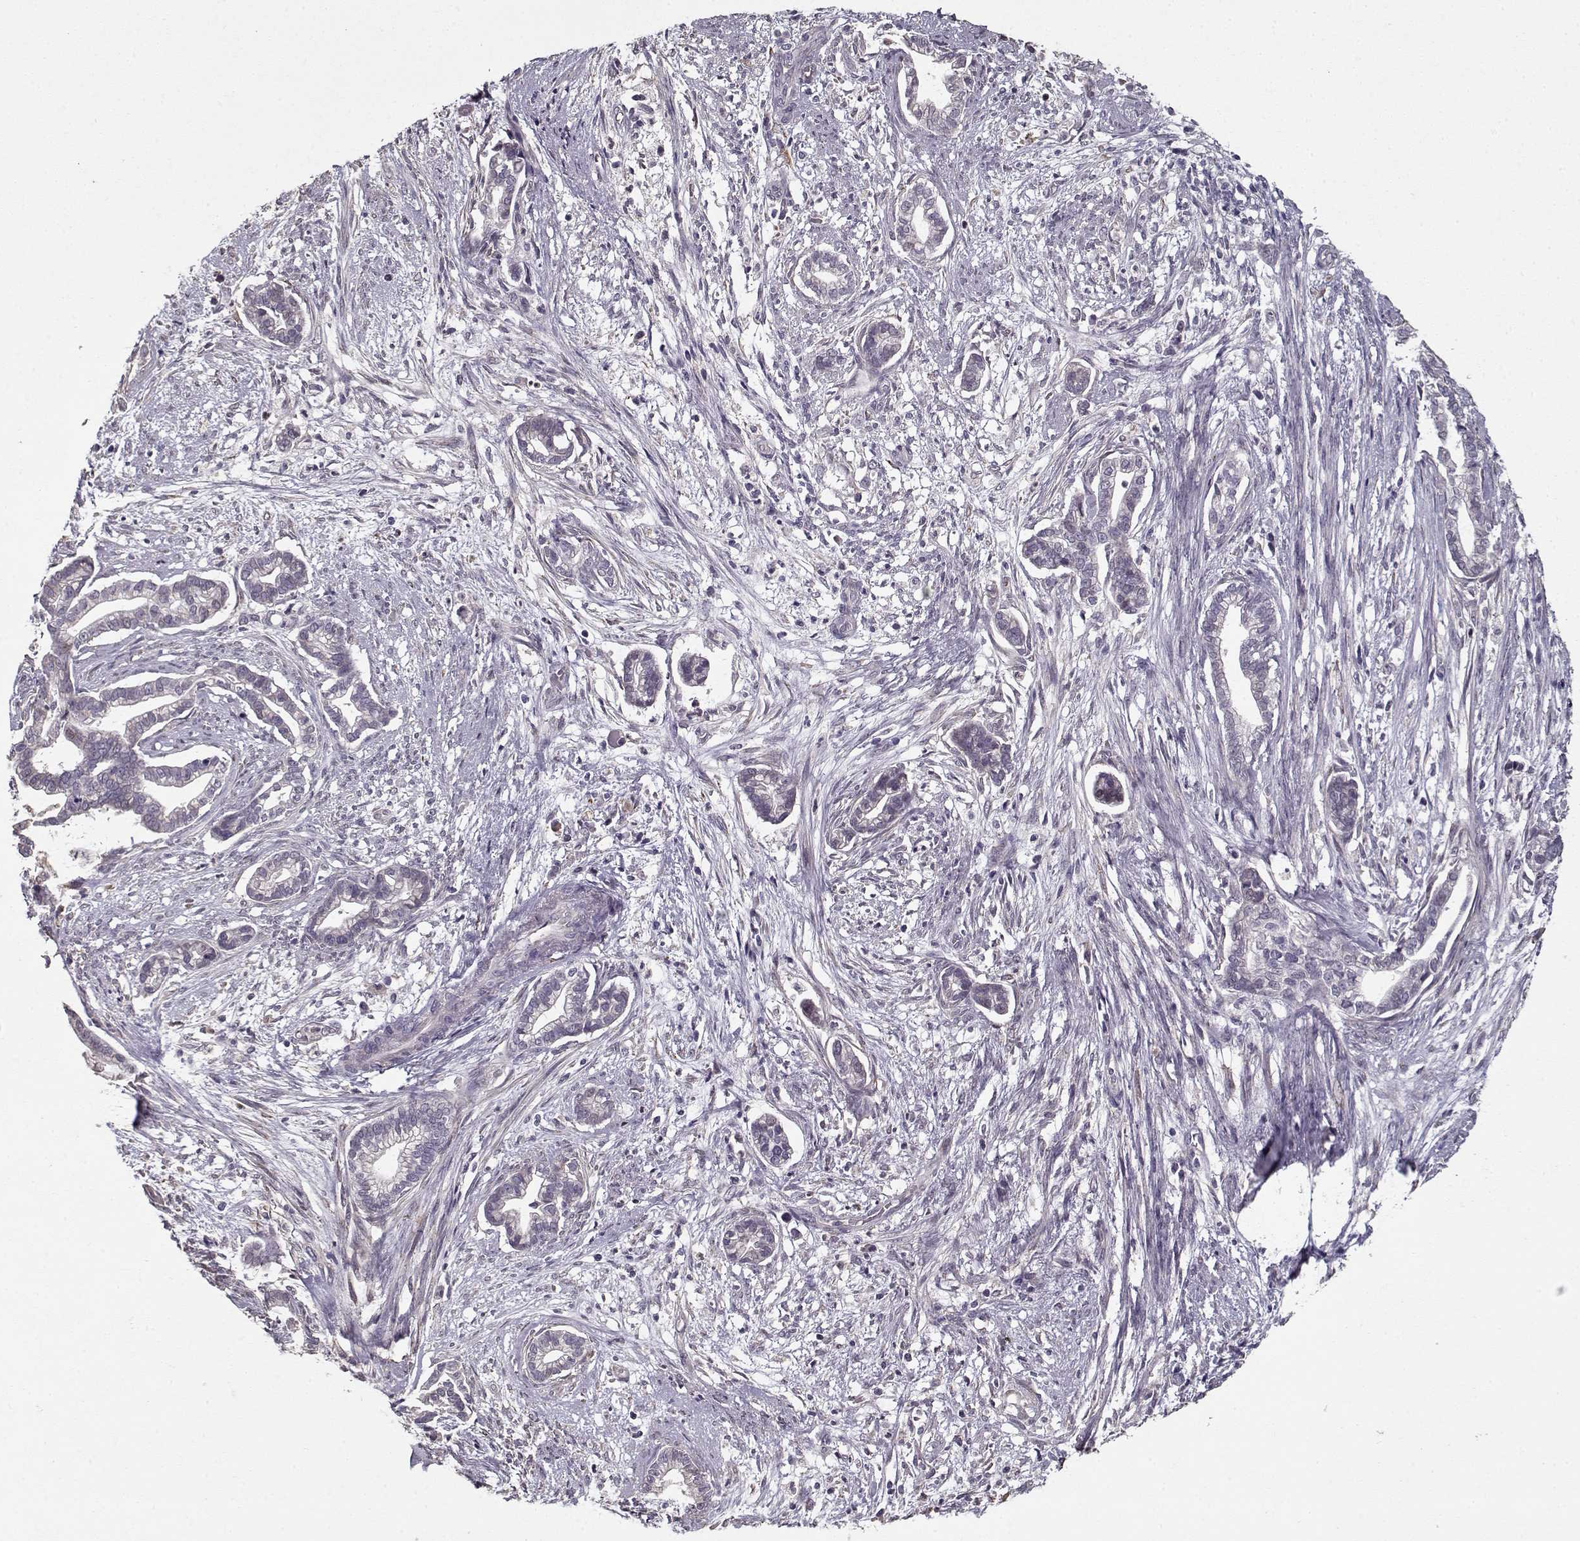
{"staining": {"intensity": "negative", "quantity": "none", "location": "none"}, "tissue": "cervical cancer", "cell_type": "Tumor cells", "image_type": "cancer", "snomed": [{"axis": "morphology", "description": "Adenocarcinoma, NOS"}, {"axis": "topography", "description": "Cervix"}], "caption": "Immunohistochemistry of human cervical cancer (adenocarcinoma) reveals no expression in tumor cells. (Stains: DAB (3,3'-diaminobenzidine) immunohistochemistry (IHC) with hematoxylin counter stain, Microscopy: brightfield microscopy at high magnification).", "gene": "LAMA2", "patient": {"sex": "female", "age": 62}}